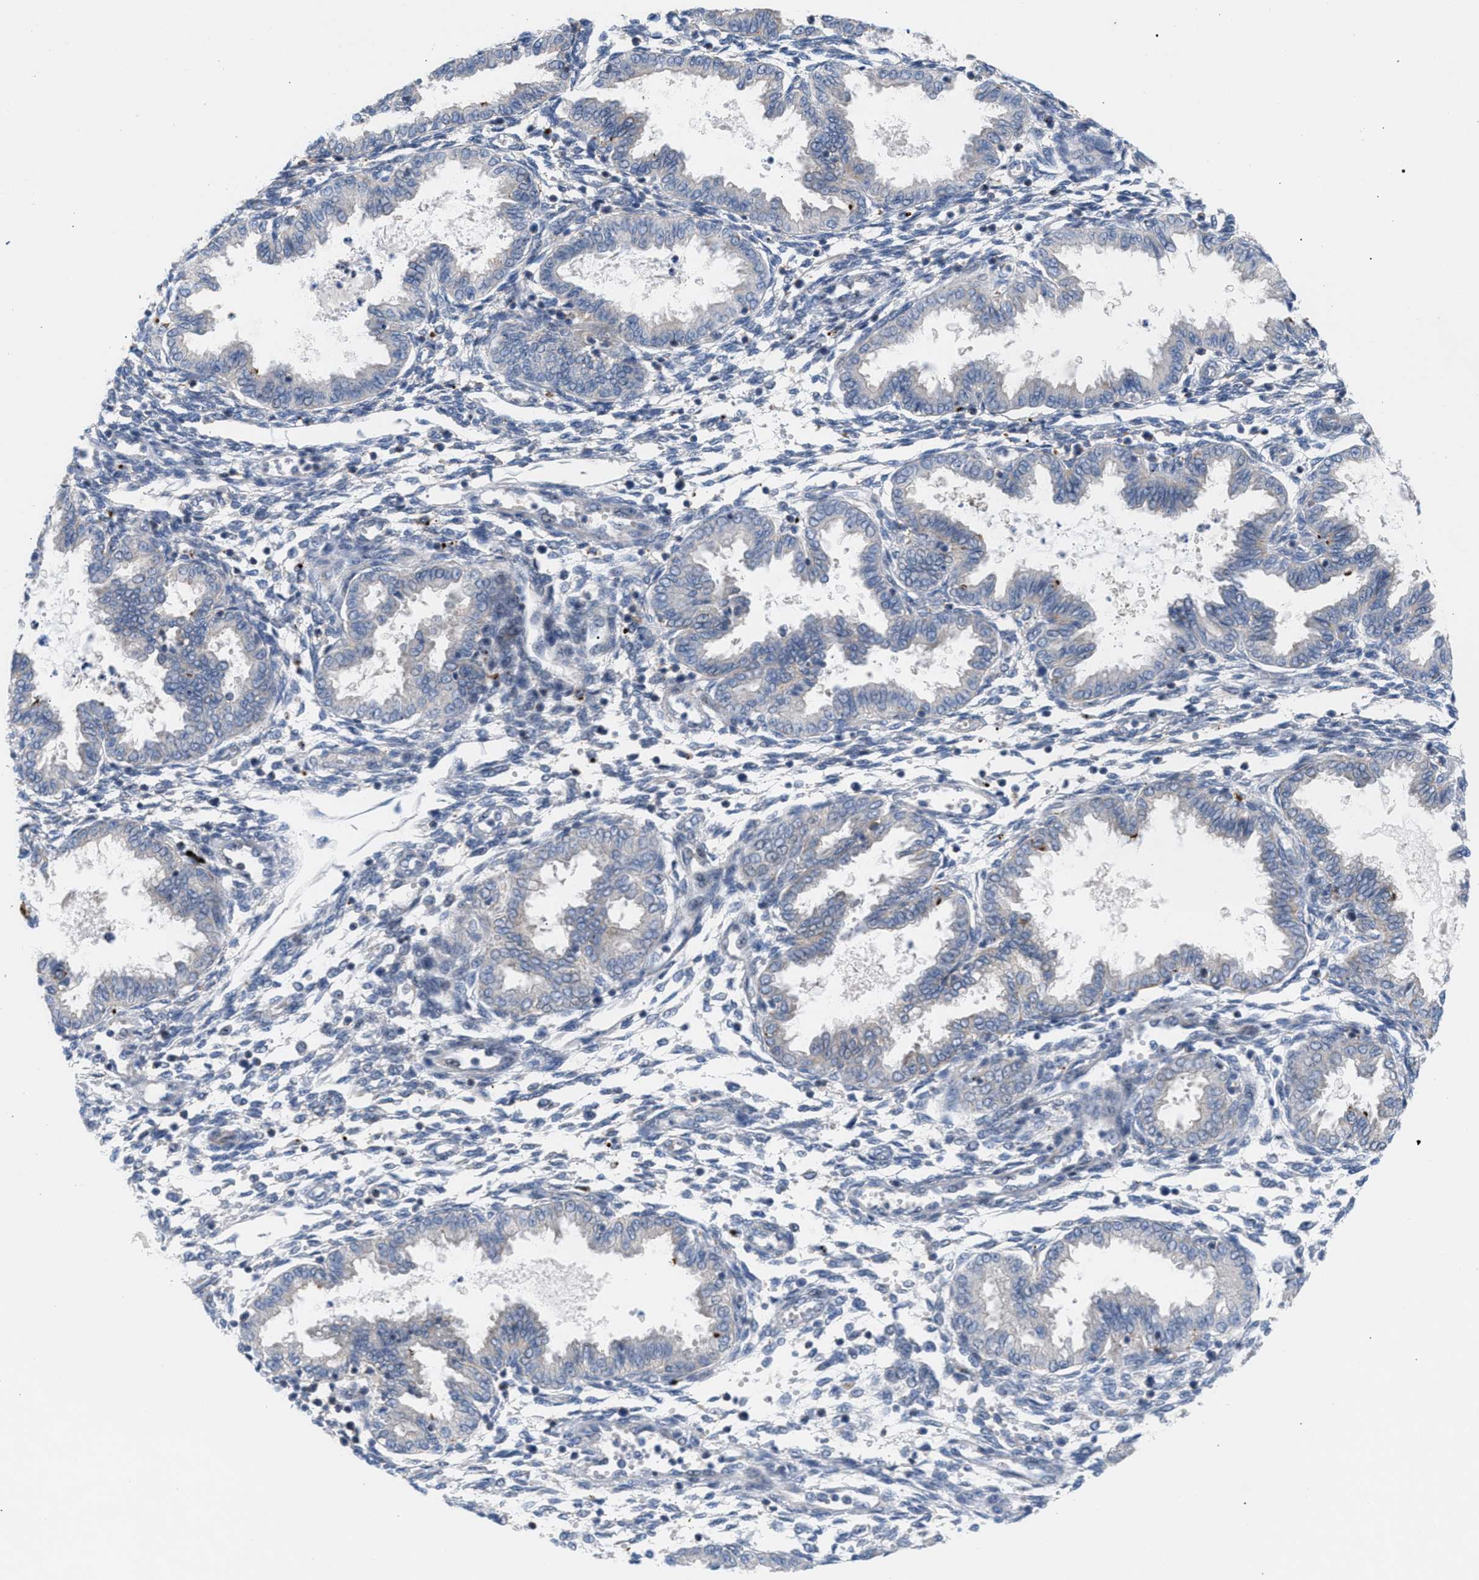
{"staining": {"intensity": "negative", "quantity": "none", "location": "none"}, "tissue": "endometrium", "cell_type": "Cells in endometrial stroma", "image_type": "normal", "snomed": [{"axis": "morphology", "description": "Normal tissue, NOS"}, {"axis": "topography", "description": "Endometrium"}], "caption": "High power microscopy micrograph of an immunohistochemistry micrograph of benign endometrium, revealing no significant staining in cells in endometrial stroma. Nuclei are stained in blue.", "gene": "MBTD1", "patient": {"sex": "female", "age": 33}}